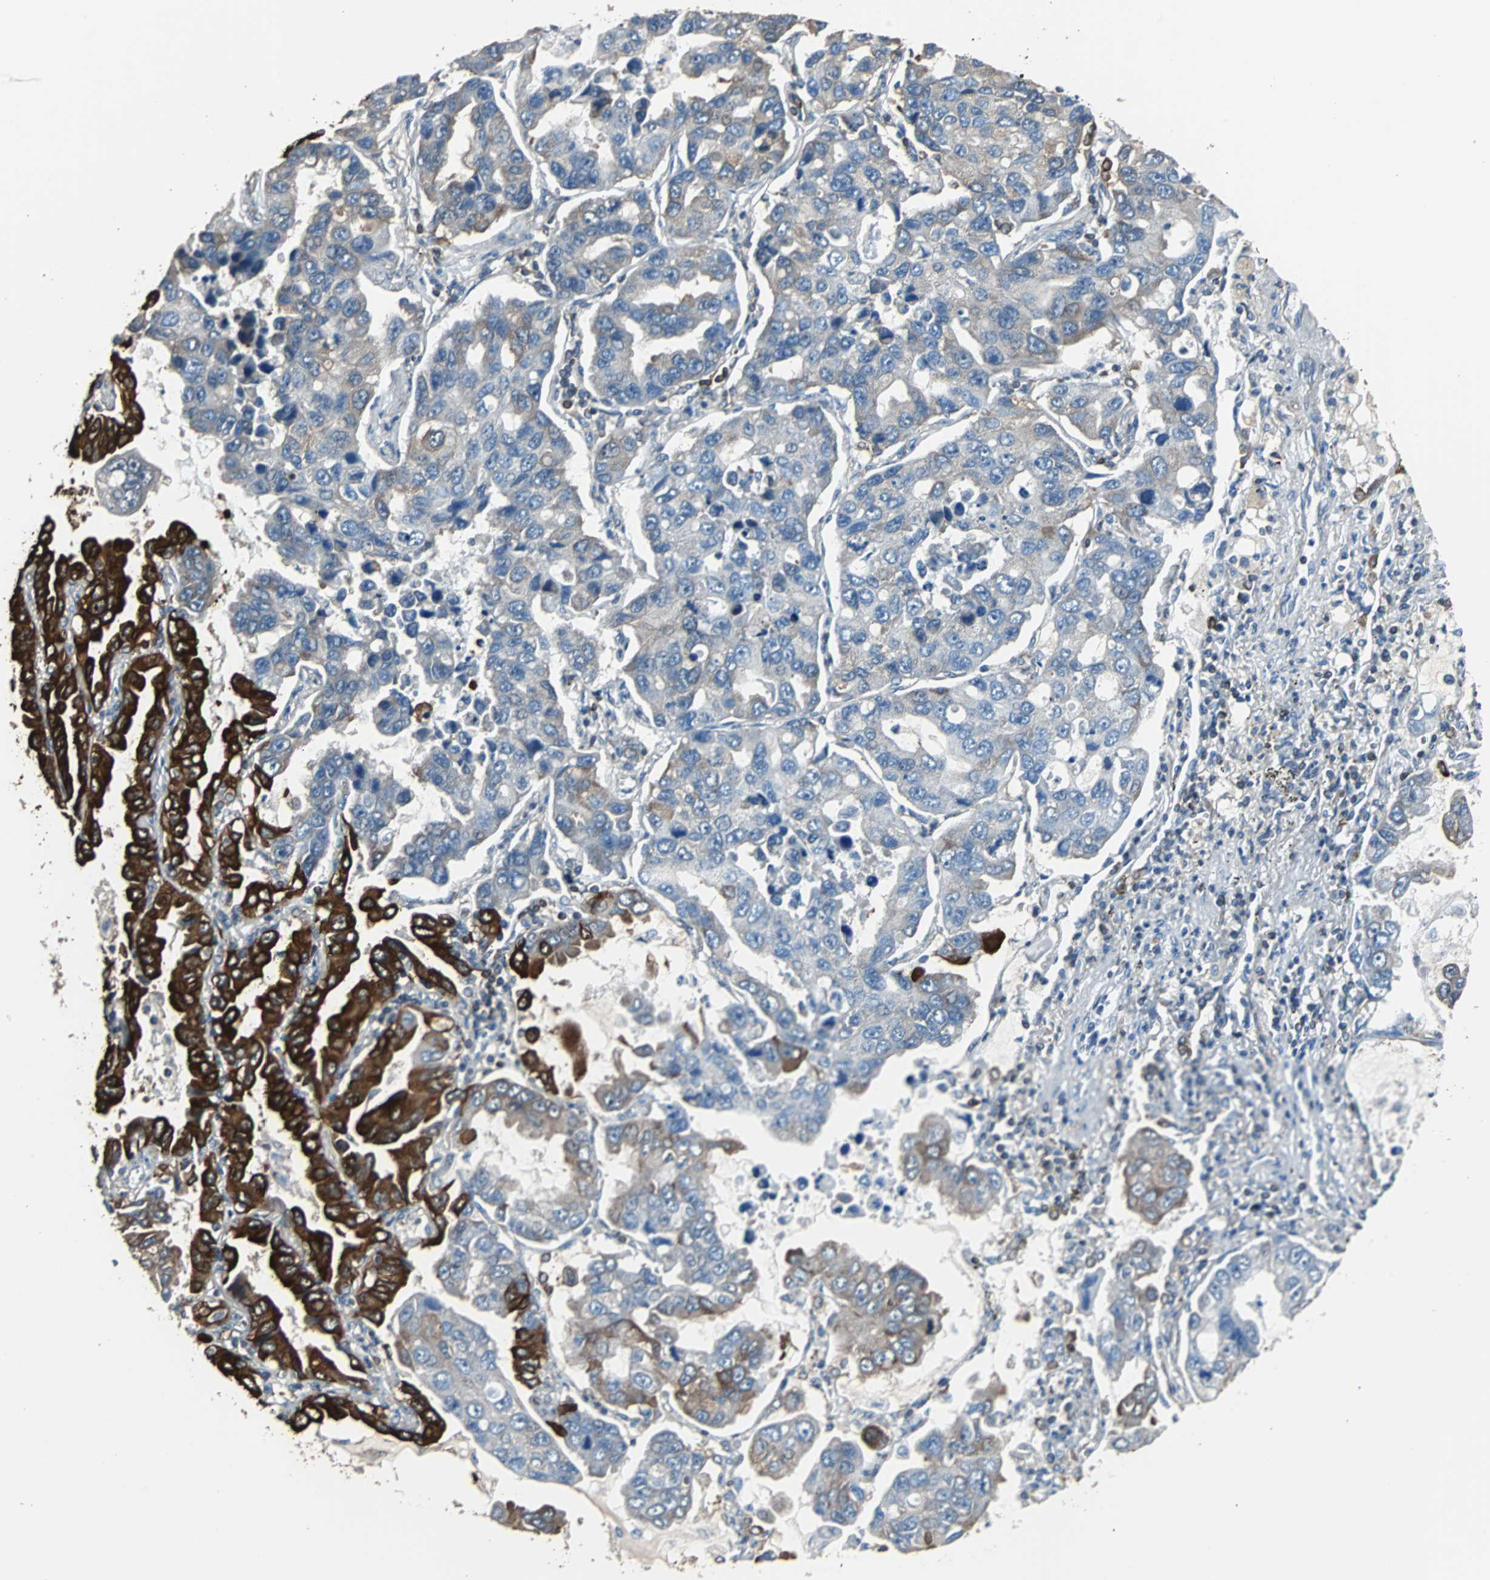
{"staining": {"intensity": "strong", "quantity": "25%-75%", "location": "cytoplasmic/membranous"}, "tissue": "lung cancer", "cell_type": "Tumor cells", "image_type": "cancer", "snomed": [{"axis": "morphology", "description": "Adenocarcinoma, NOS"}, {"axis": "topography", "description": "Lung"}], "caption": "Immunohistochemistry (DAB) staining of lung adenocarcinoma displays strong cytoplasmic/membranous protein positivity in about 25%-75% of tumor cells. (IHC, brightfield microscopy, high magnification).", "gene": "PBXIP1", "patient": {"sex": "male", "age": 64}}